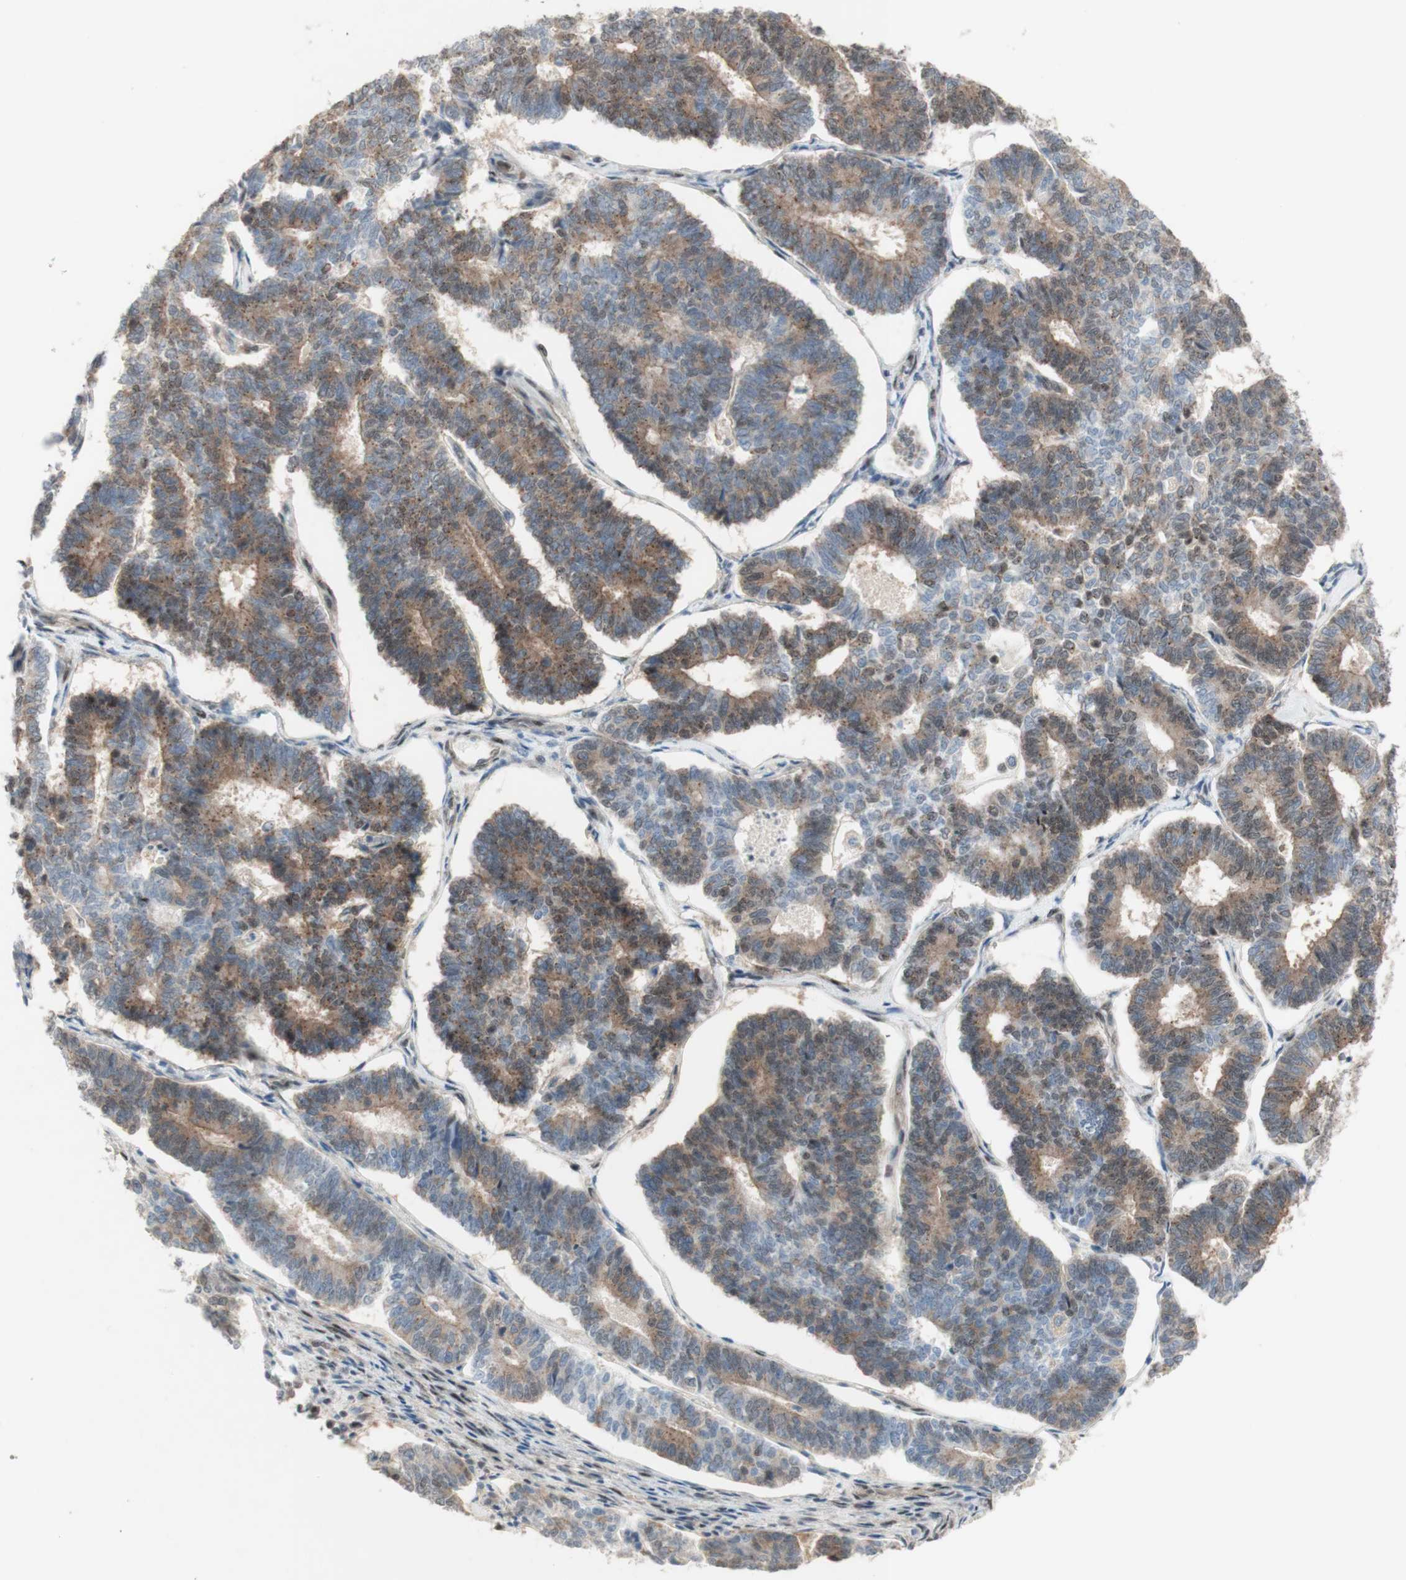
{"staining": {"intensity": "weak", "quantity": "25%-75%", "location": "cytoplasmic/membranous"}, "tissue": "endometrial cancer", "cell_type": "Tumor cells", "image_type": "cancer", "snomed": [{"axis": "morphology", "description": "Adenocarcinoma, NOS"}, {"axis": "topography", "description": "Endometrium"}], "caption": "Immunohistochemistry histopathology image of neoplastic tissue: endometrial cancer stained using immunohistochemistry (IHC) displays low levels of weak protein expression localized specifically in the cytoplasmic/membranous of tumor cells, appearing as a cytoplasmic/membranous brown color.", "gene": "CYLD", "patient": {"sex": "female", "age": 70}}